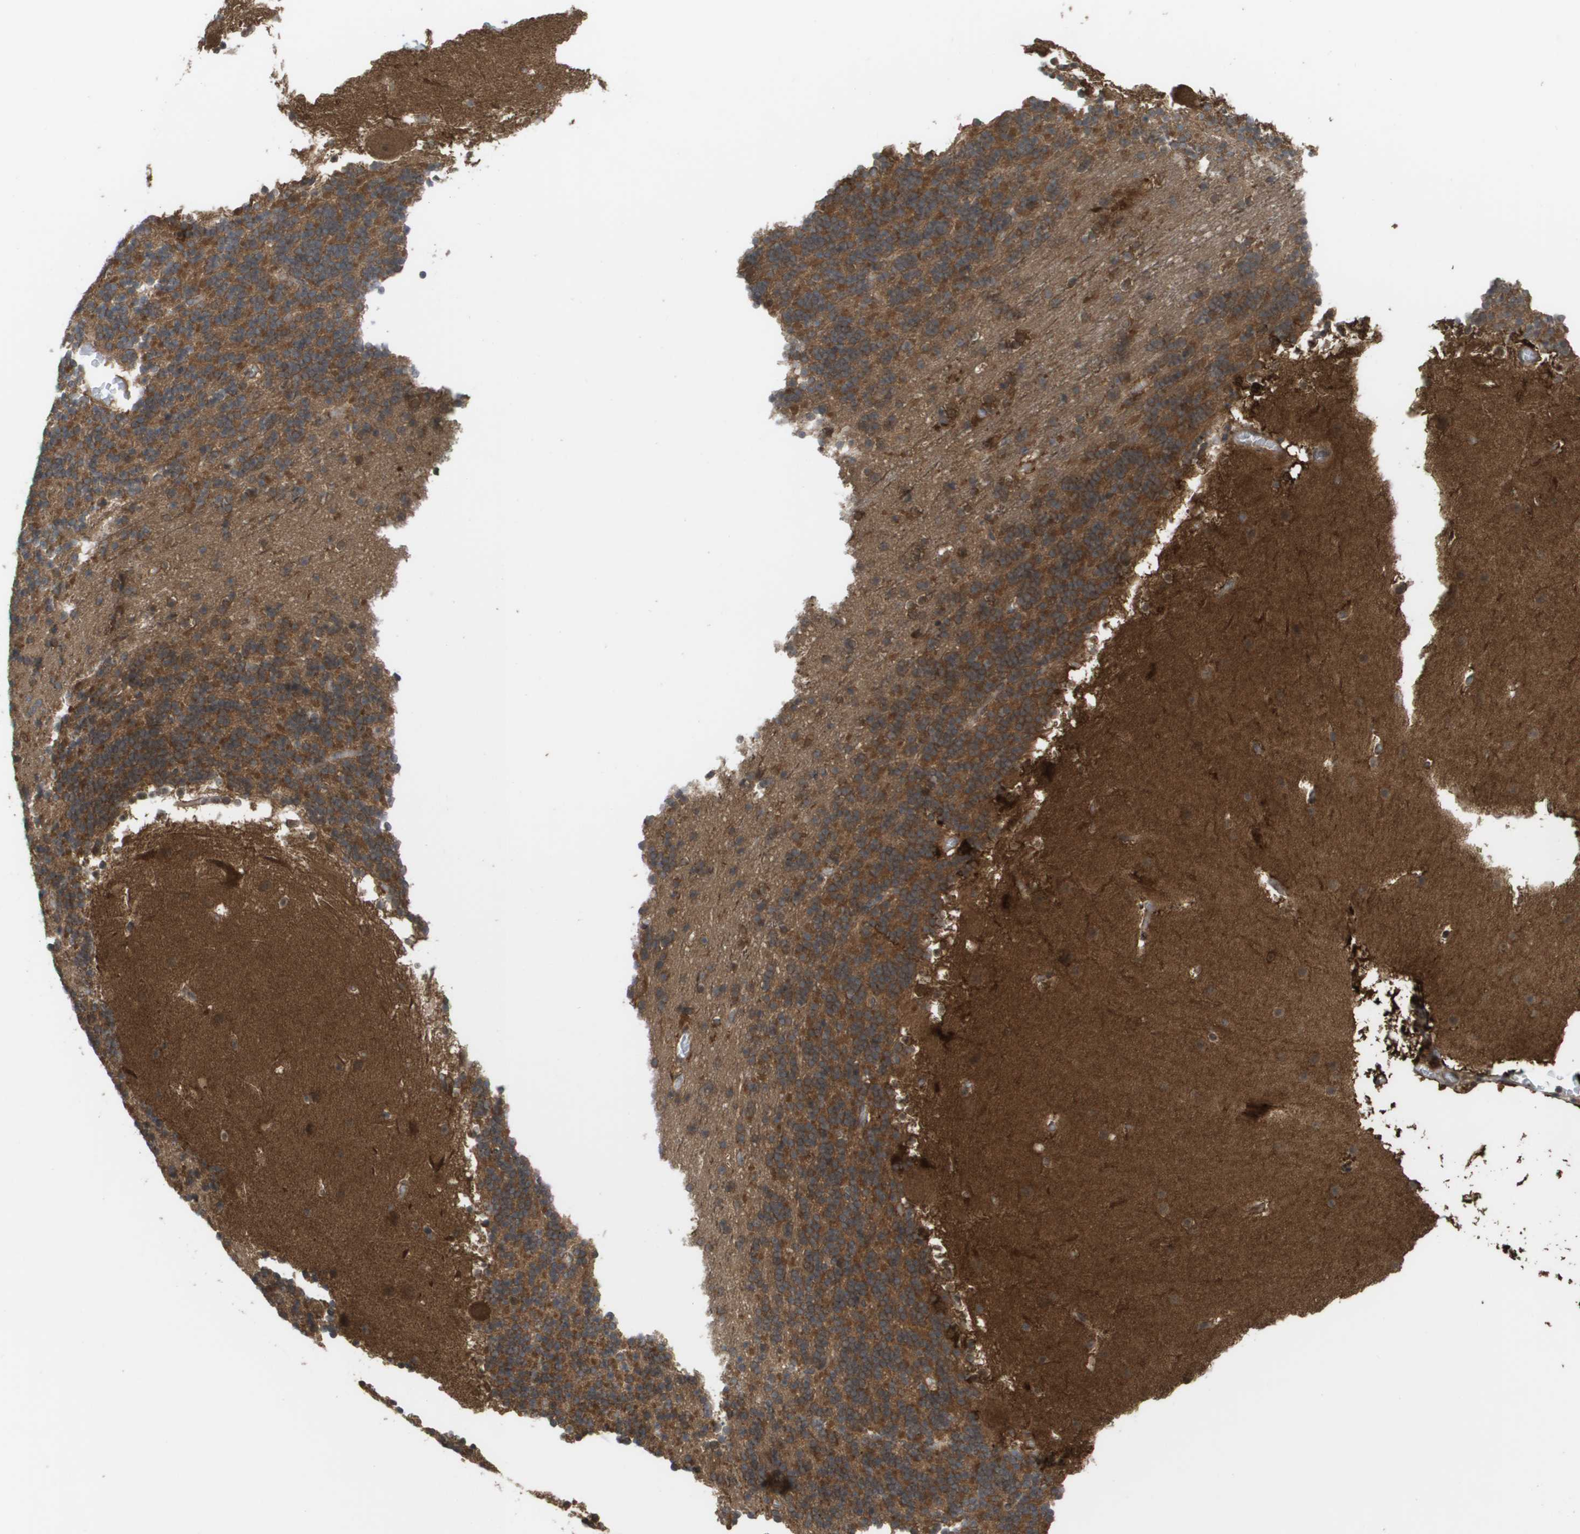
{"staining": {"intensity": "moderate", "quantity": ">75%", "location": "cytoplasmic/membranous"}, "tissue": "cerebellum", "cell_type": "Cells in granular layer", "image_type": "normal", "snomed": [{"axis": "morphology", "description": "Normal tissue, NOS"}, {"axis": "topography", "description": "Cerebellum"}], "caption": "The immunohistochemical stain labels moderate cytoplasmic/membranous positivity in cells in granular layer of benign cerebellum. The staining is performed using DAB (3,3'-diaminobenzidine) brown chromogen to label protein expression. The nuclei are counter-stained blue using hematoxylin.", "gene": "CTPS2", "patient": {"sex": "male", "age": 45}}